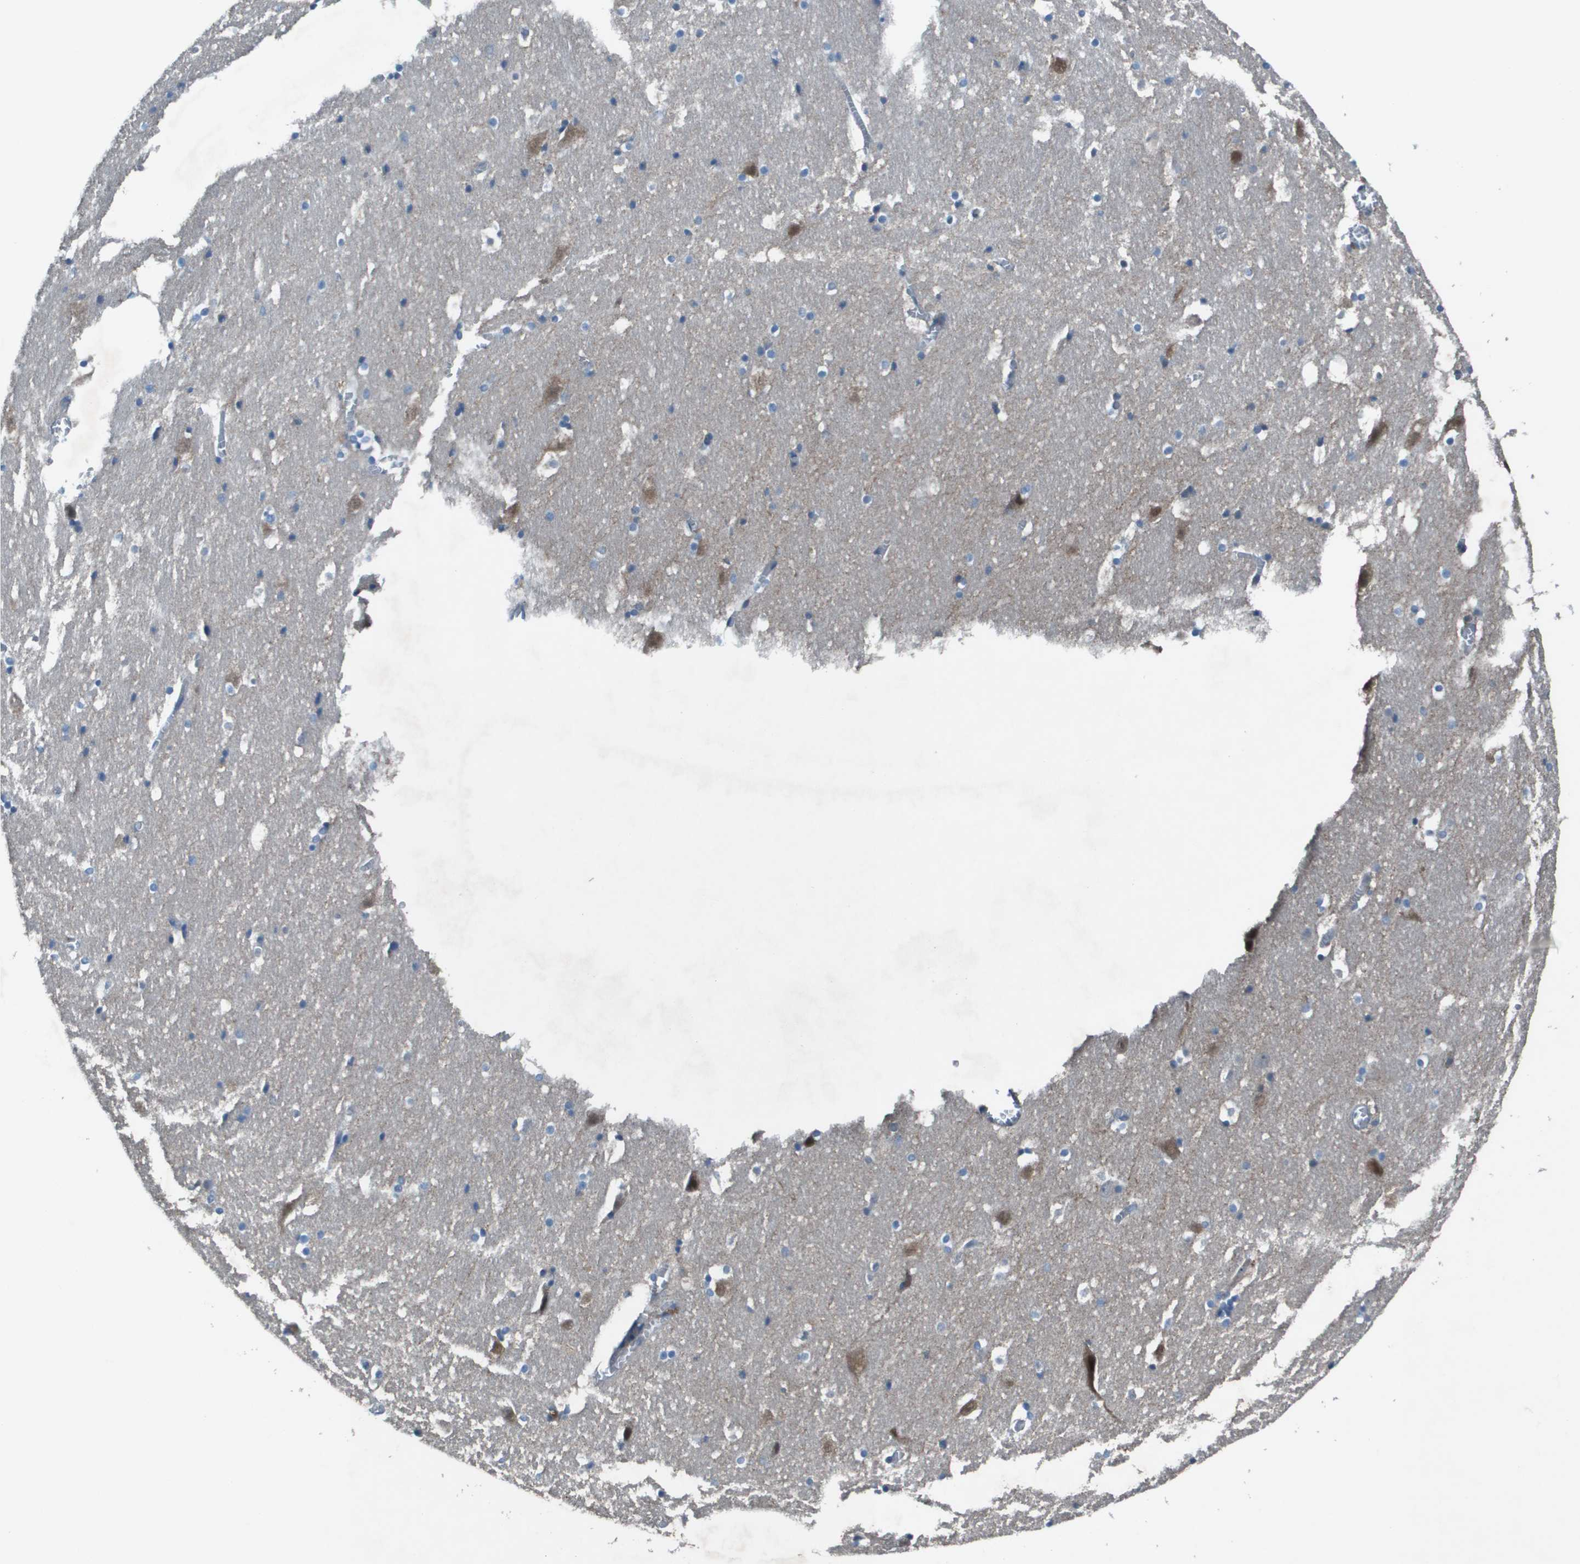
{"staining": {"intensity": "negative", "quantity": "none", "location": "none"}, "tissue": "hippocampus", "cell_type": "Glial cells", "image_type": "normal", "snomed": [{"axis": "morphology", "description": "Normal tissue, NOS"}, {"axis": "topography", "description": "Hippocampus"}], "caption": "IHC histopathology image of benign human hippocampus stained for a protein (brown), which demonstrates no expression in glial cells.", "gene": "CAMK4", "patient": {"sex": "male", "age": 45}}